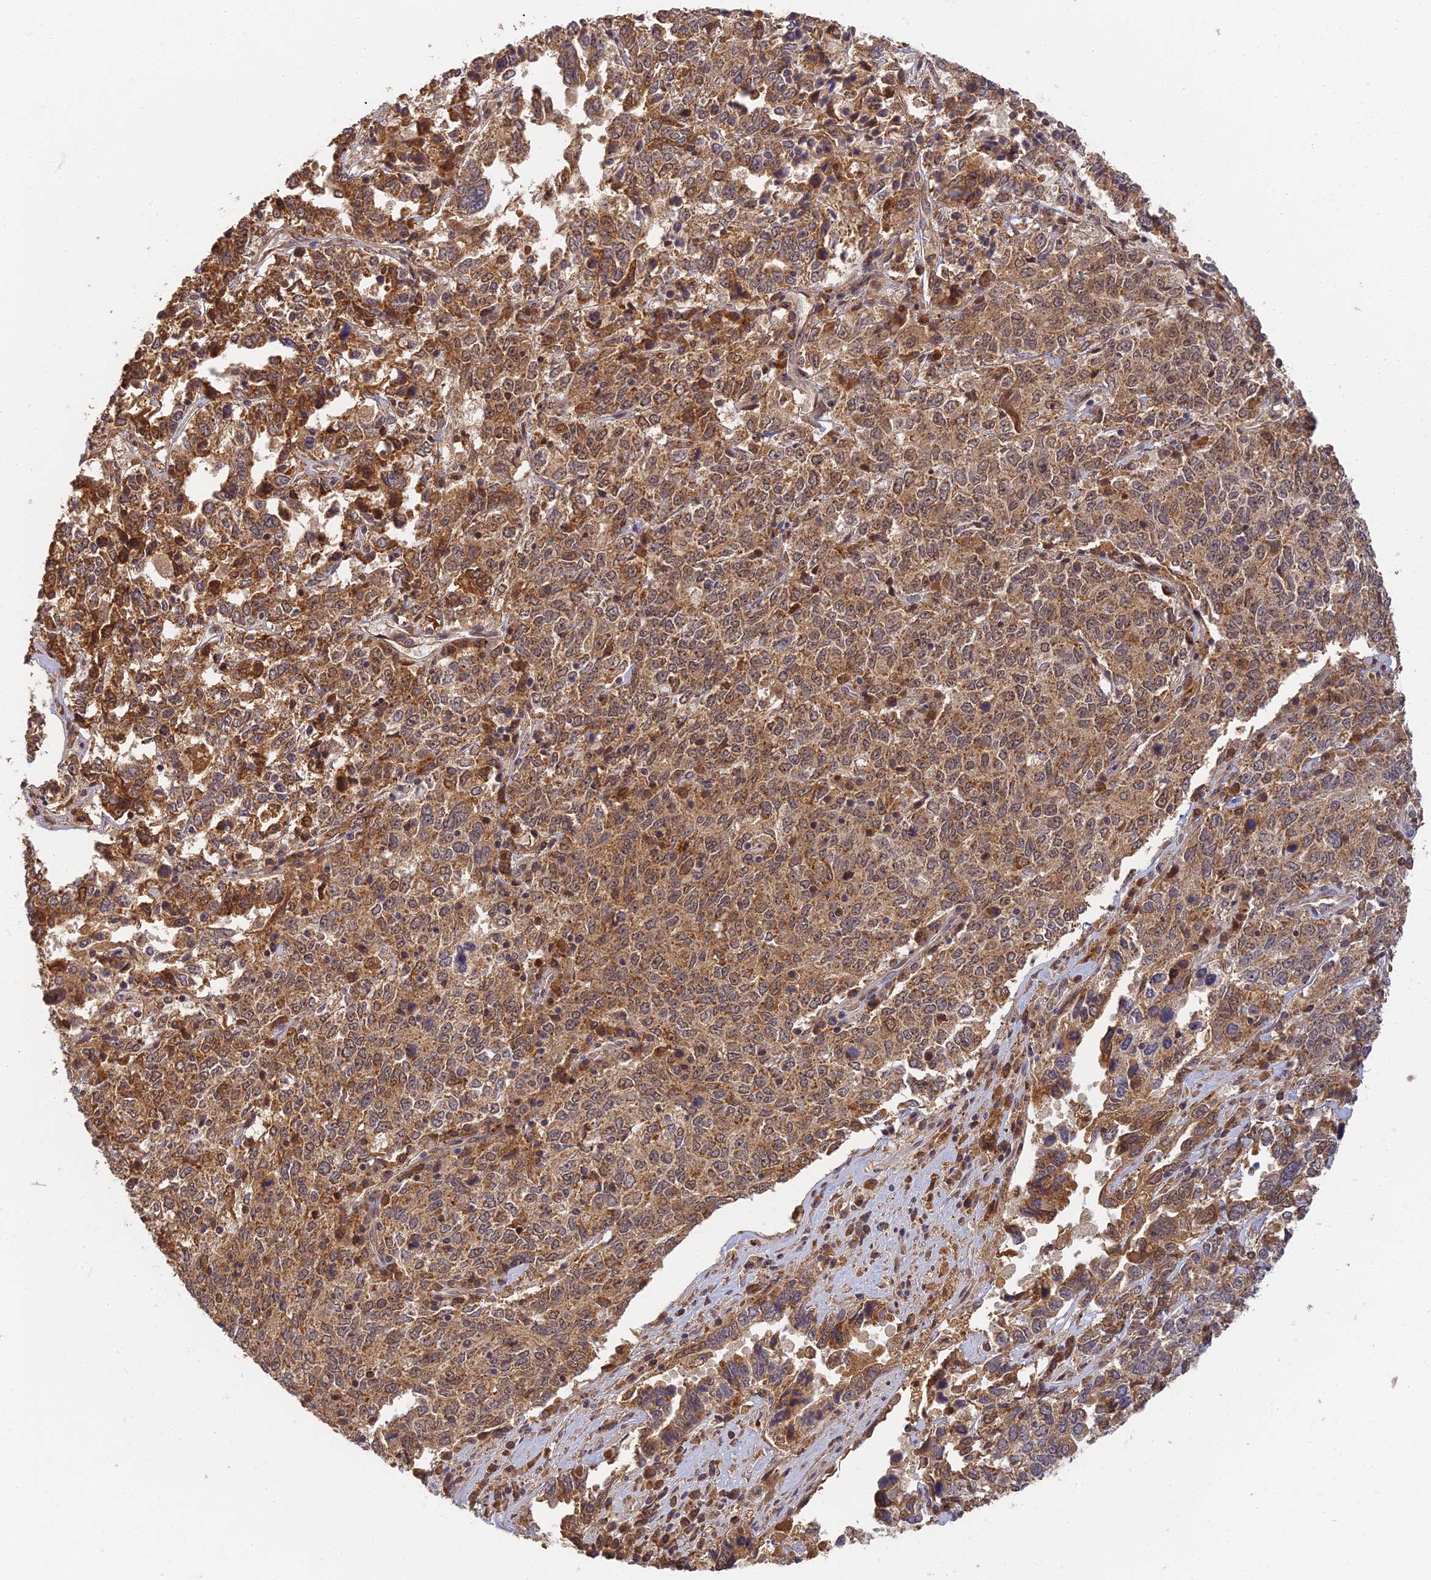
{"staining": {"intensity": "moderate", "quantity": ">75%", "location": "cytoplasmic/membranous"}, "tissue": "ovarian cancer", "cell_type": "Tumor cells", "image_type": "cancer", "snomed": [{"axis": "morphology", "description": "Carcinoma, endometroid"}, {"axis": "topography", "description": "Ovary"}], "caption": "Immunohistochemistry (IHC) photomicrograph of human endometroid carcinoma (ovarian) stained for a protein (brown), which exhibits medium levels of moderate cytoplasmic/membranous staining in about >75% of tumor cells.", "gene": "RGL3", "patient": {"sex": "female", "age": 62}}